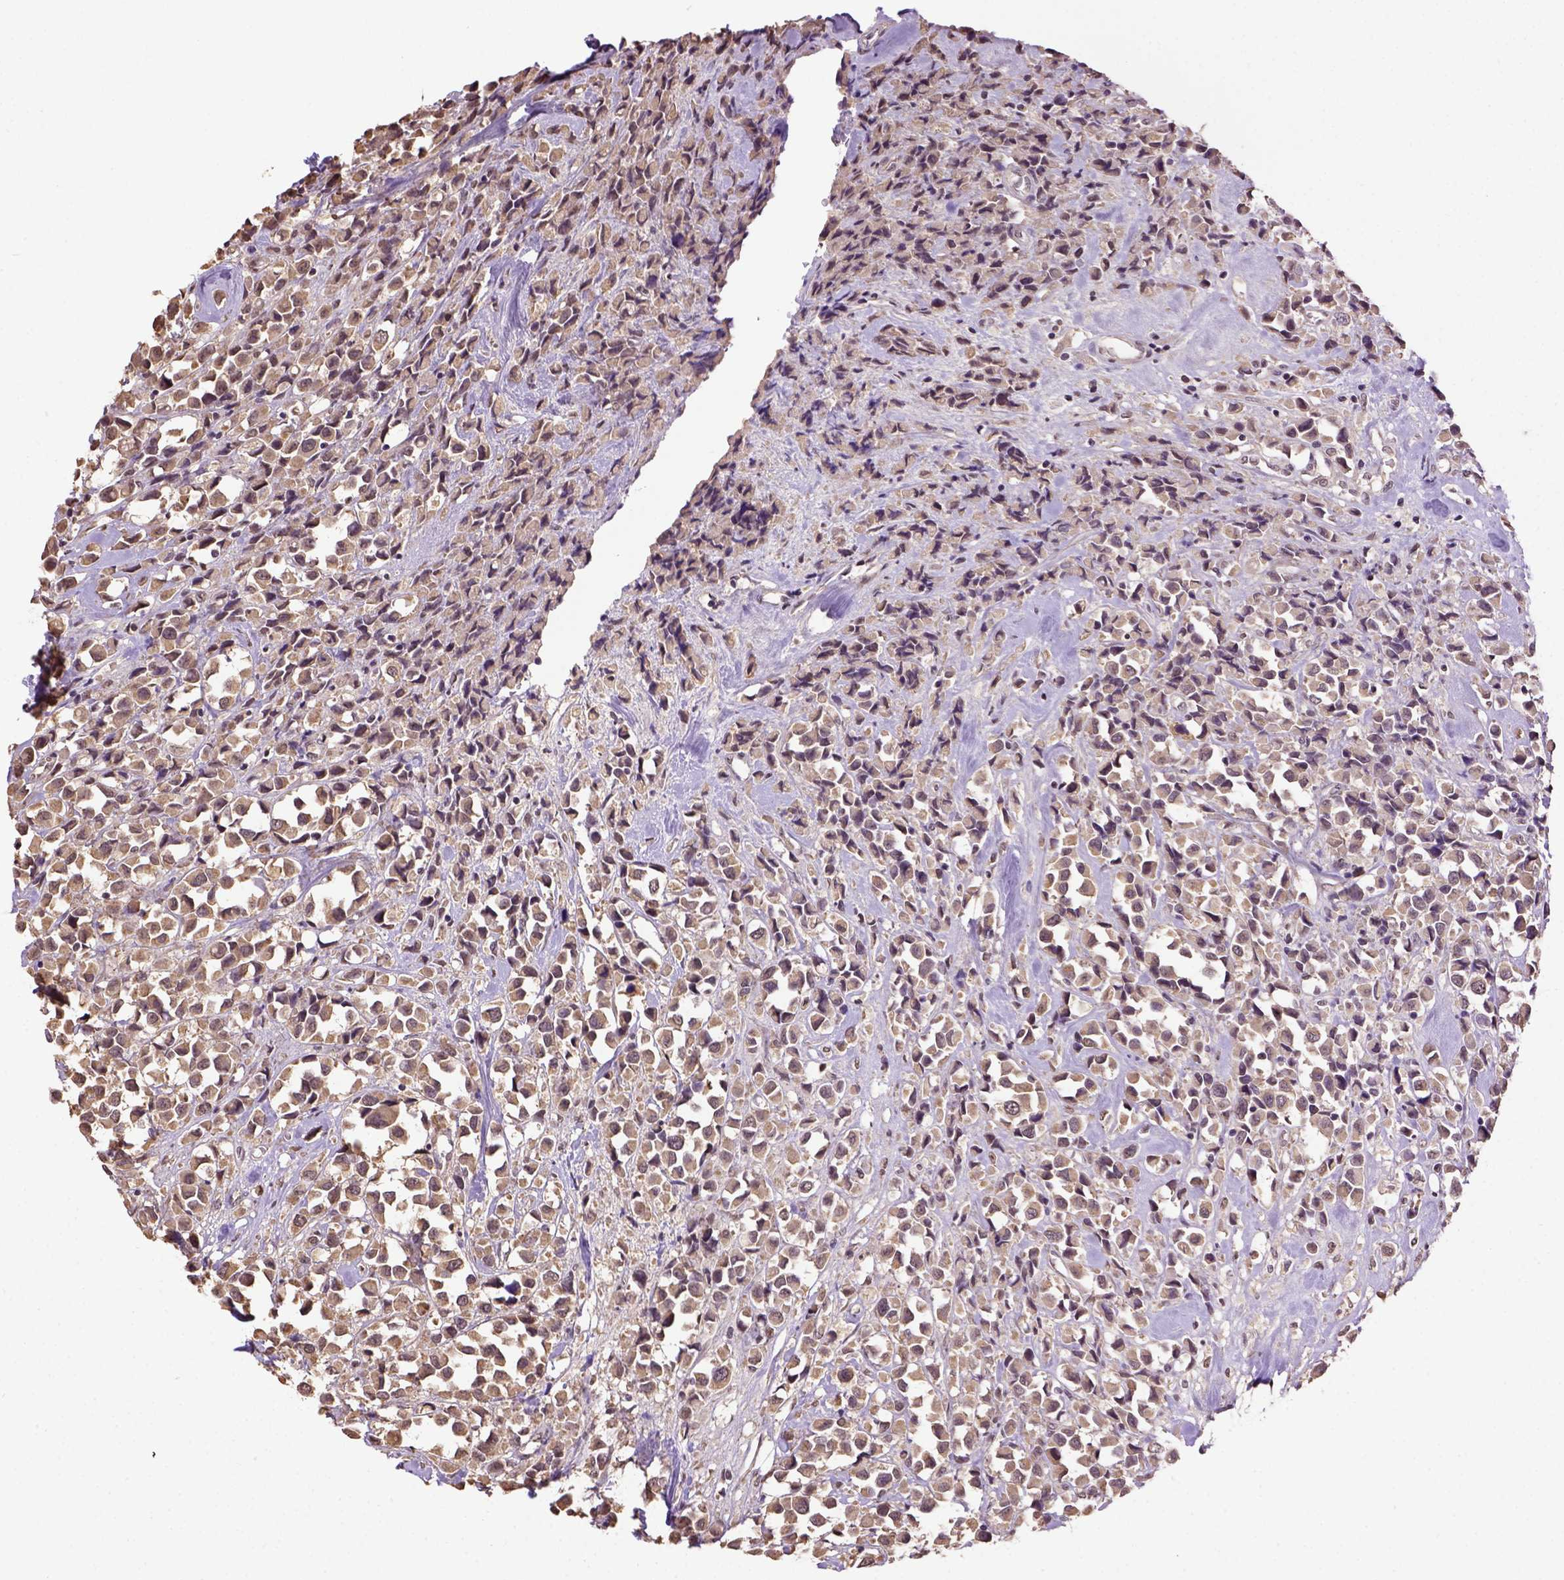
{"staining": {"intensity": "moderate", "quantity": "25%-75%", "location": "cytoplasmic/membranous"}, "tissue": "breast cancer", "cell_type": "Tumor cells", "image_type": "cancer", "snomed": [{"axis": "morphology", "description": "Duct carcinoma"}, {"axis": "topography", "description": "Breast"}], "caption": "Tumor cells show medium levels of moderate cytoplasmic/membranous expression in approximately 25%-75% of cells in breast infiltrating ductal carcinoma.", "gene": "WDR17", "patient": {"sex": "female", "age": 61}}